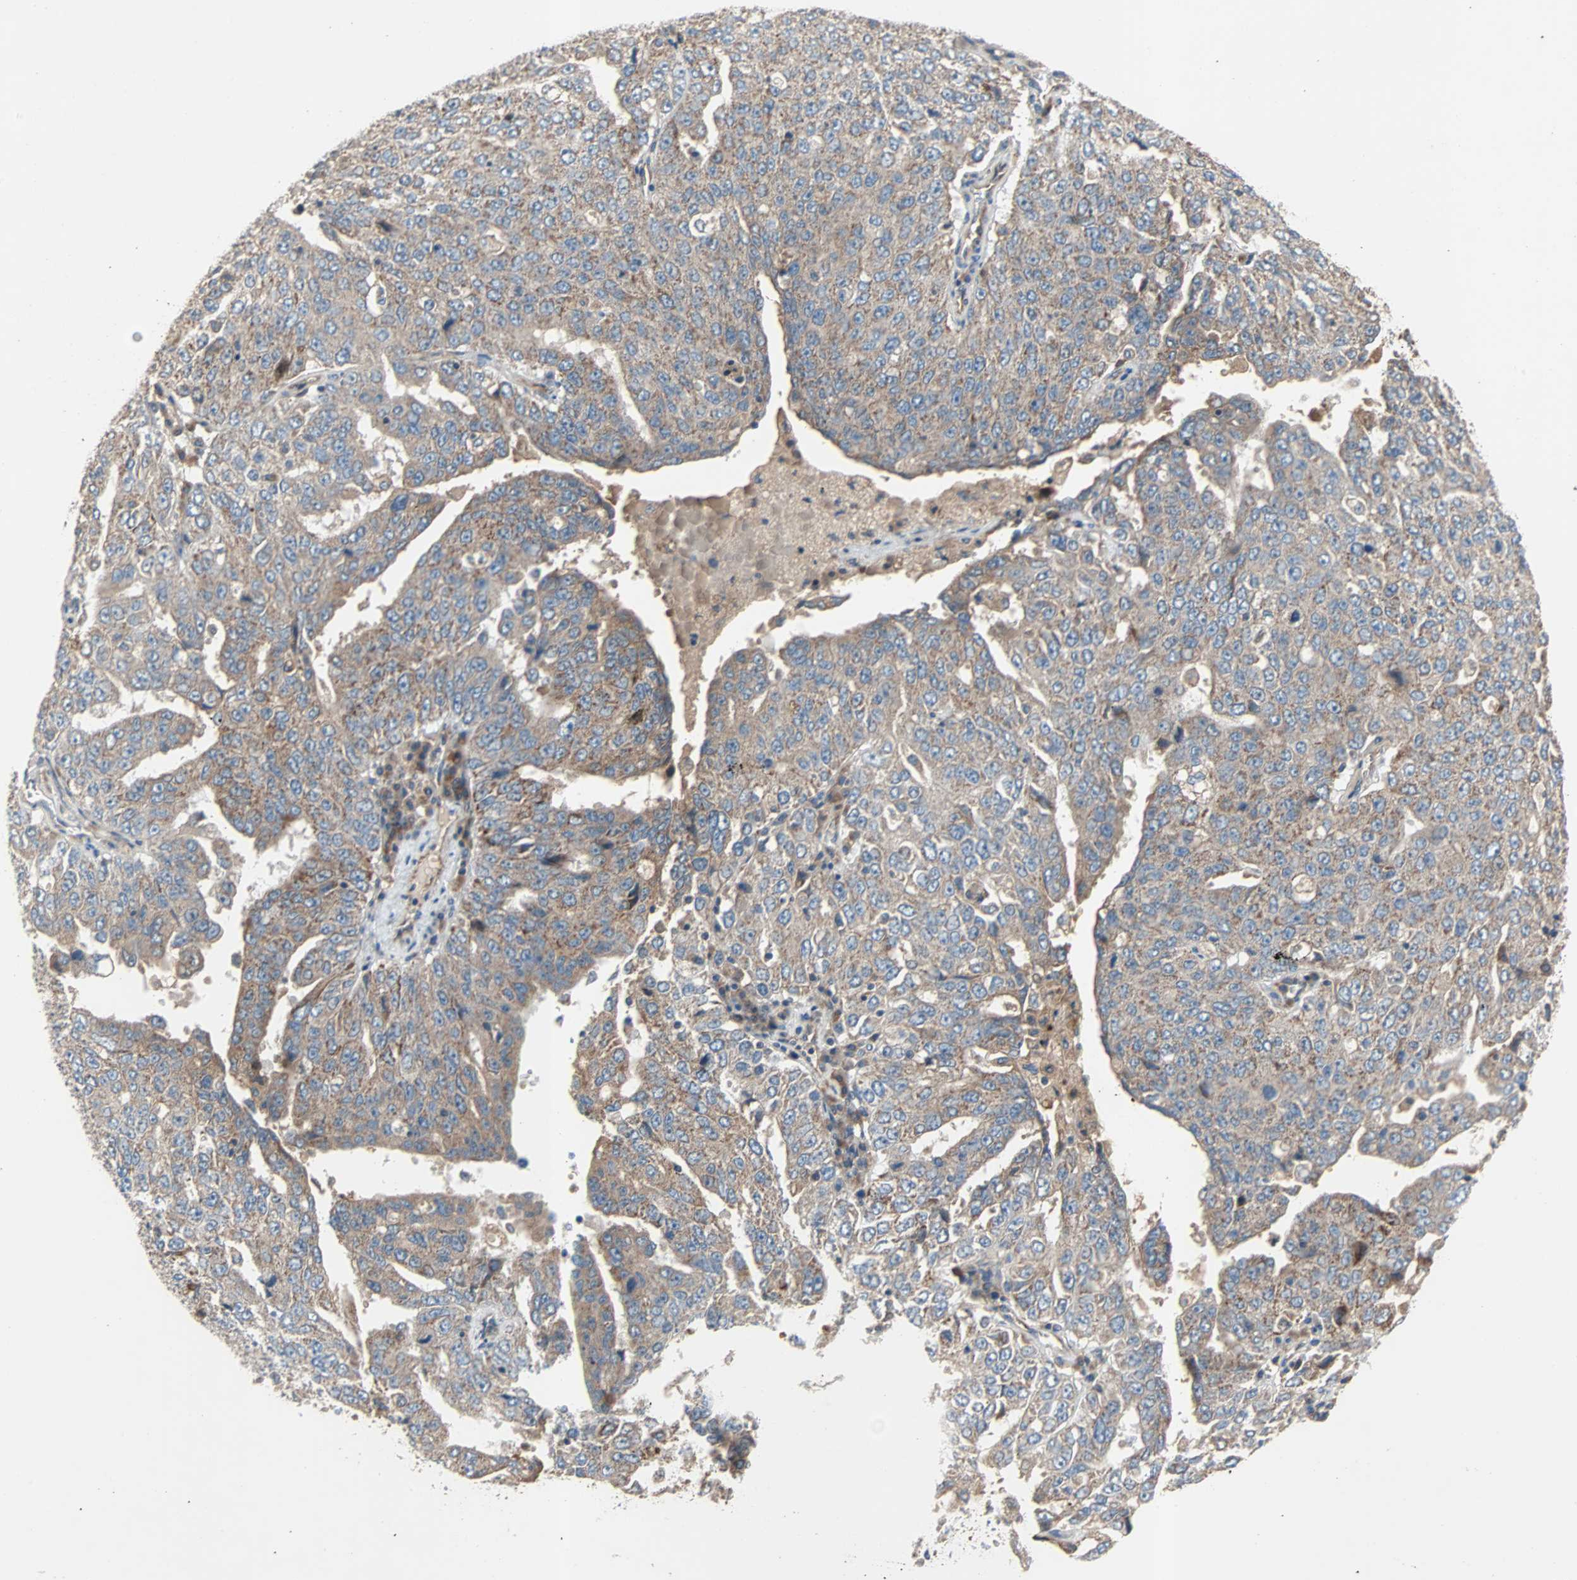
{"staining": {"intensity": "moderate", "quantity": ">75%", "location": "cytoplasmic/membranous"}, "tissue": "ovarian cancer", "cell_type": "Tumor cells", "image_type": "cancer", "snomed": [{"axis": "morphology", "description": "Carcinoma, endometroid"}, {"axis": "topography", "description": "Ovary"}], "caption": "Immunohistochemistry micrograph of human endometroid carcinoma (ovarian) stained for a protein (brown), which exhibits medium levels of moderate cytoplasmic/membranous positivity in about >75% of tumor cells.", "gene": "XYLT1", "patient": {"sex": "female", "age": 62}}